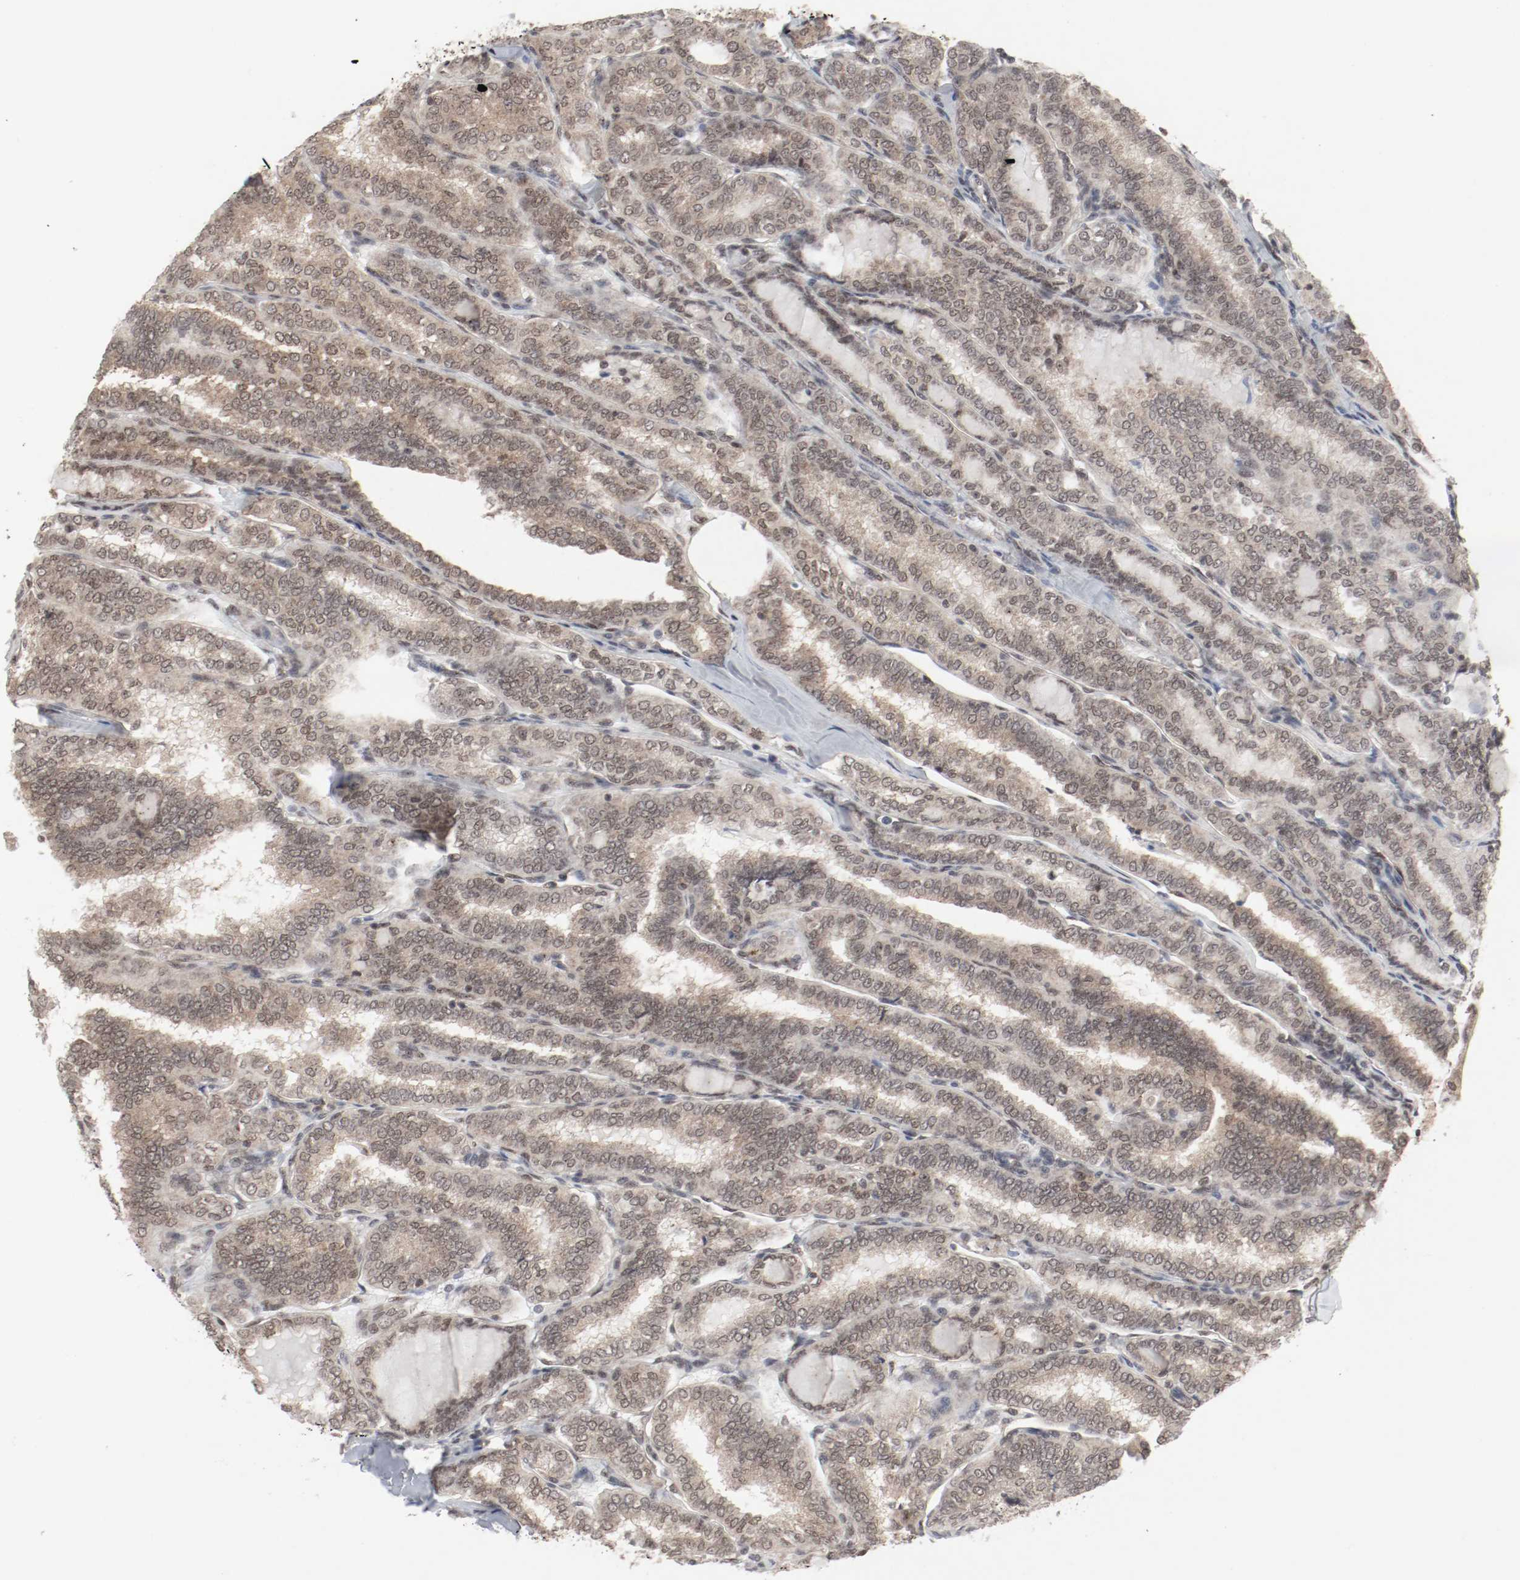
{"staining": {"intensity": "moderate", "quantity": ">75%", "location": "cytoplasmic/membranous,nuclear"}, "tissue": "thyroid cancer", "cell_type": "Tumor cells", "image_type": "cancer", "snomed": [{"axis": "morphology", "description": "Papillary adenocarcinoma, NOS"}, {"axis": "topography", "description": "Thyroid gland"}], "caption": "Immunohistochemical staining of thyroid papillary adenocarcinoma demonstrates moderate cytoplasmic/membranous and nuclear protein expression in about >75% of tumor cells. (DAB IHC, brown staining for protein, blue staining for nuclei).", "gene": "CSNK2B", "patient": {"sex": "female", "age": 30}}